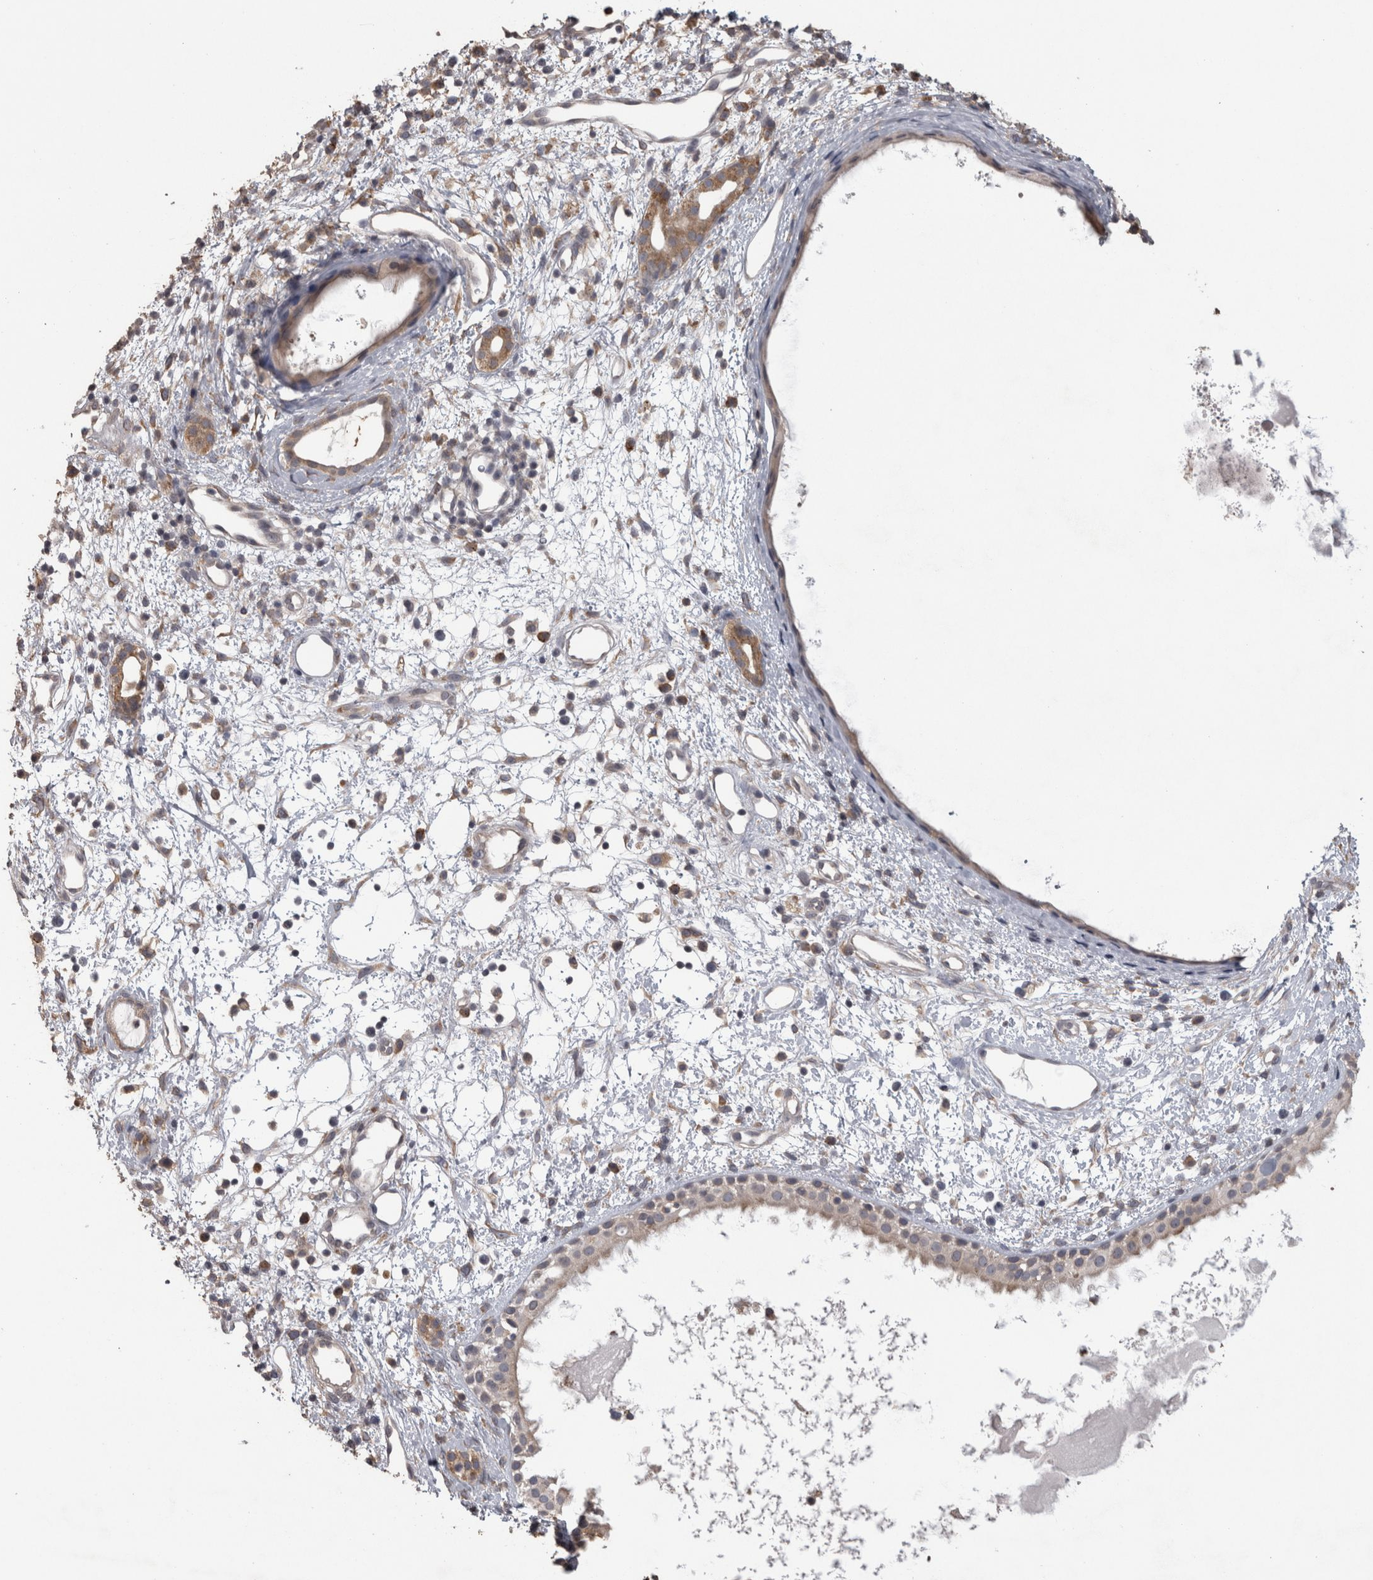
{"staining": {"intensity": "negative", "quantity": "none", "location": "none"}, "tissue": "nasopharynx", "cell_type": "Respiratory epithelial cells", "image_type": "normal", "snomed": [{"axis": "morphology", "description": "Normal tissue, NOS"}, {"axis": "topography", "description": "Nasopharynx"}], "caption": "This is a histopathology image of immunohistochemistry (IHC) staining of normal nasopharynx, which shows no expression in respiratory epithelial cells.", "gene": "RAB29", "patient": {"sex": "male", "age": 22}}